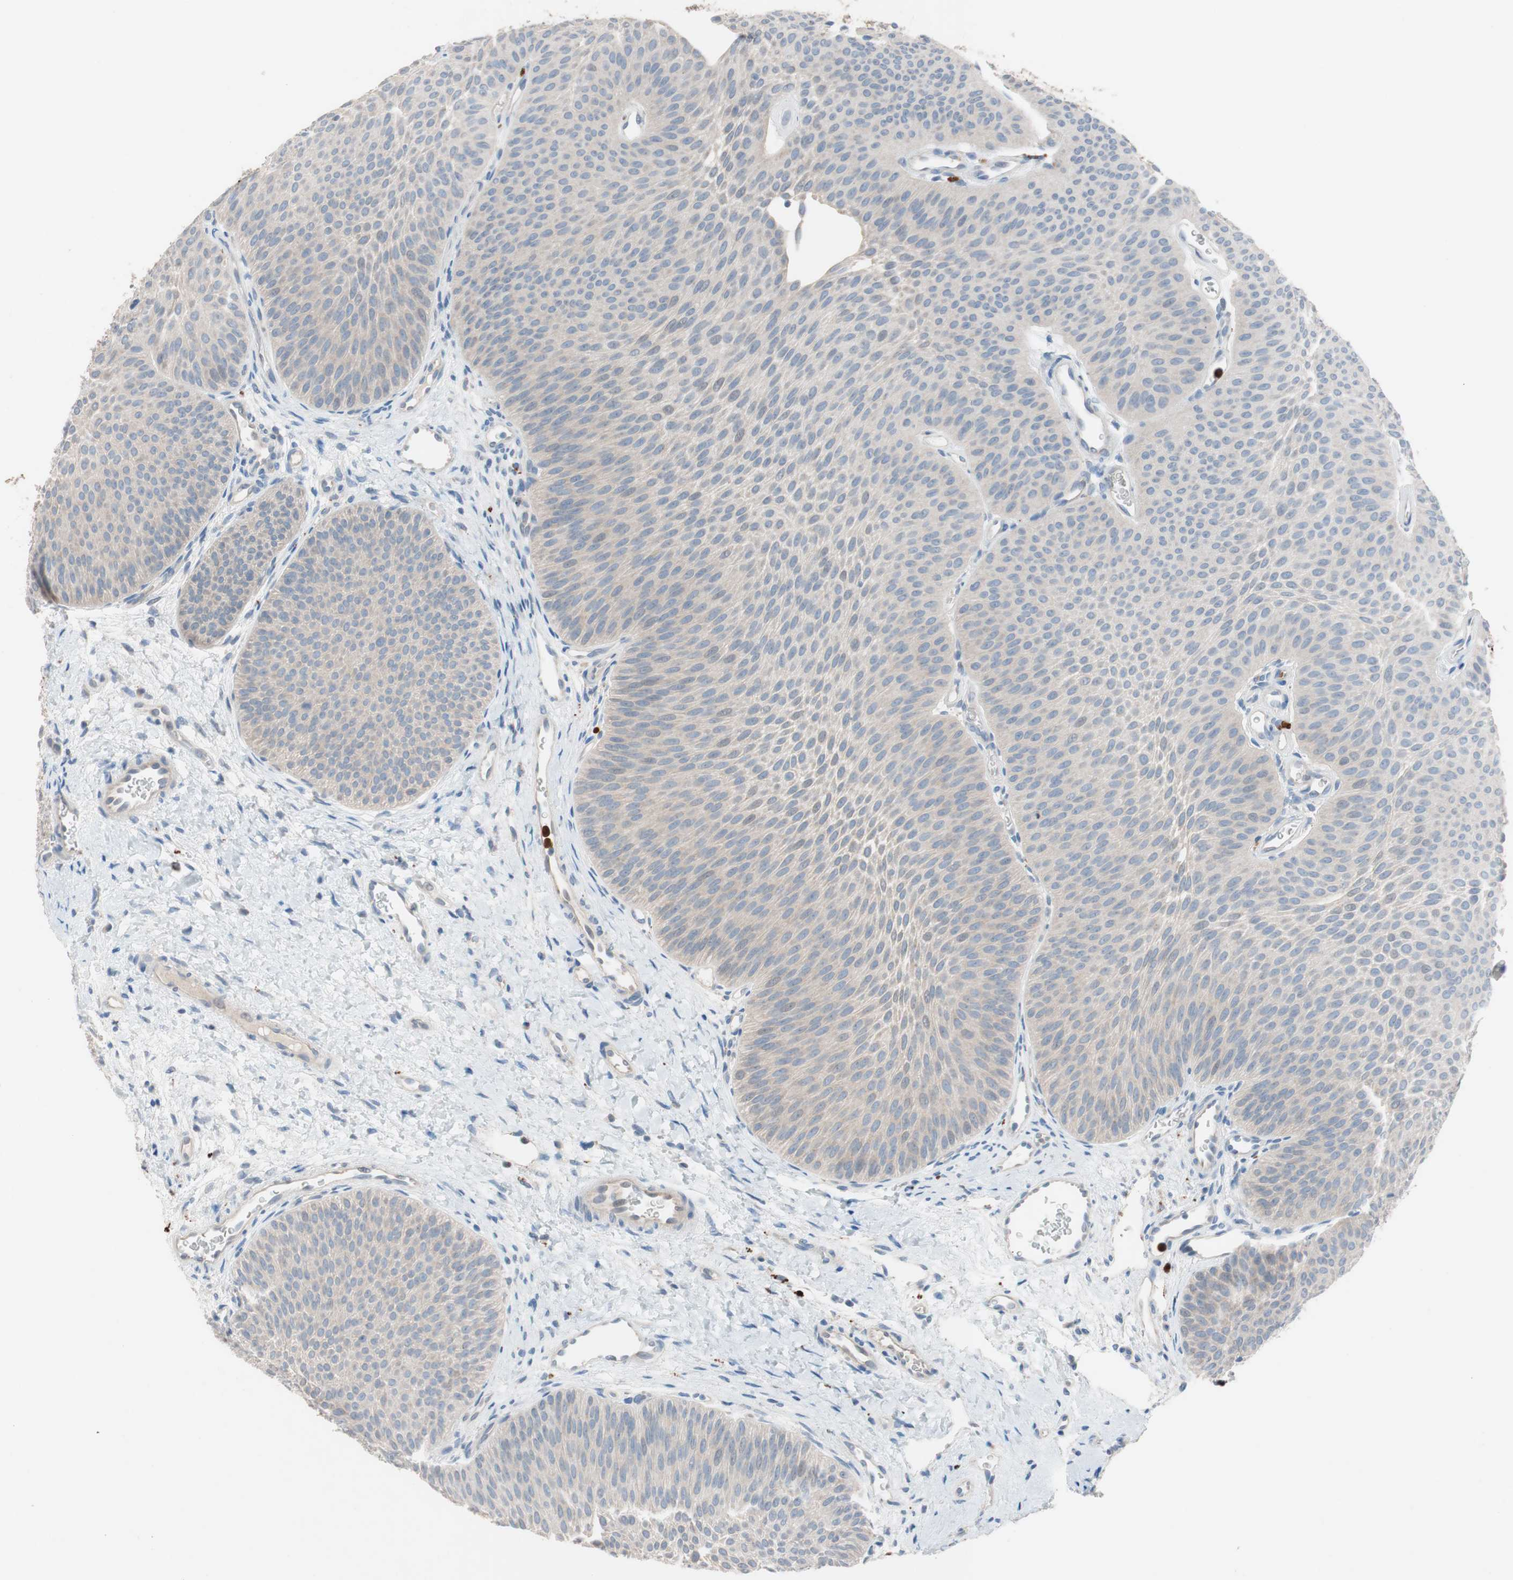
{"staining": {"intensity": "weak", "quantity": ">75%", "location": "cytoplasmic/membranous"}, "tissue": "urothelial cancer", "cell_type": "Tumor cells", "image_type": "cancer", "snomed": [{"axis": "morphology", "description": "Urothelial carcinoma, Low grade"}, {"axis": "topography", "description": "Urinary bladder"}], "caption": "Immunohistochemical staining of urothelial cancer exhibits low levels of weak cytoplasmic/membranous staining in about >75% of tumor cells.", "gene": "CLEC4D", "patient": {"sex": "female", "age": 60}}